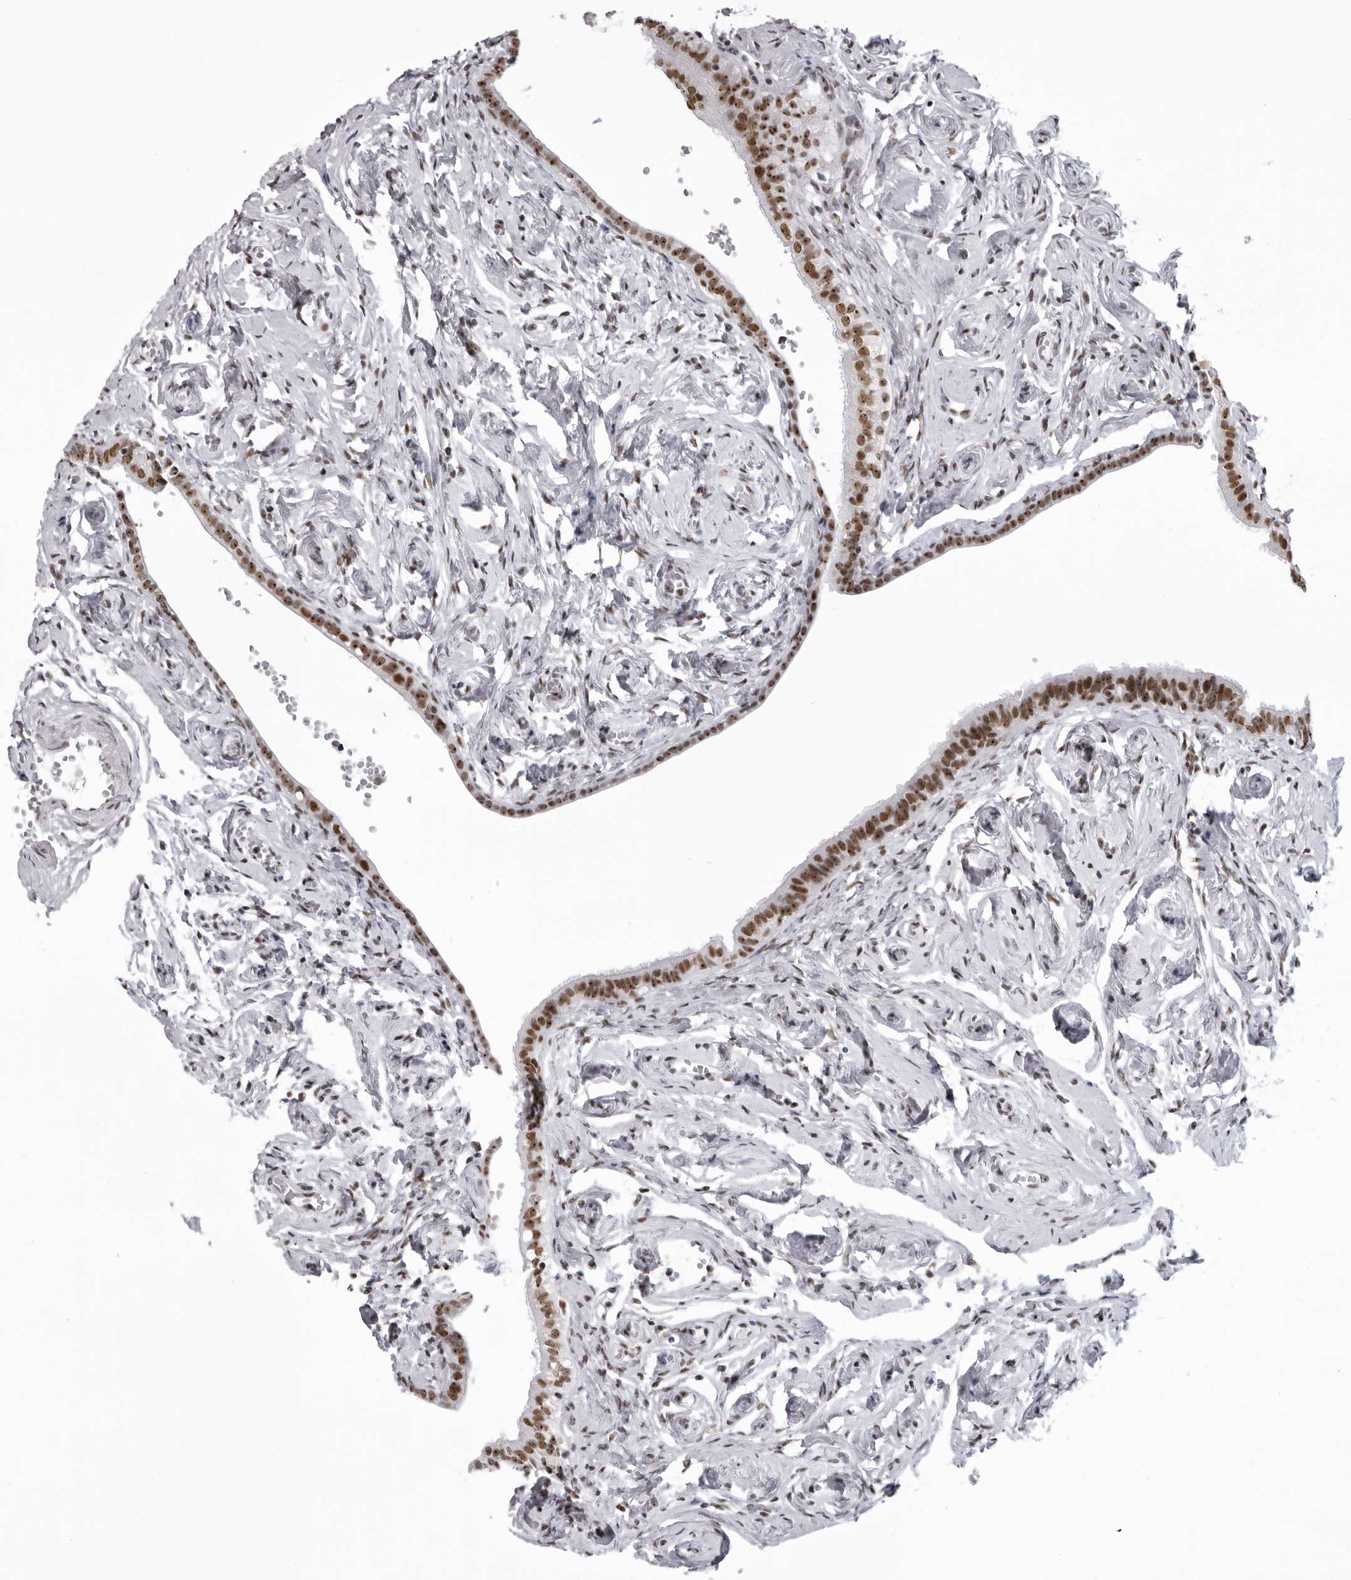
{"staining": {"intensity": "strong", "quantity": ">75%", "location": "nuclear"}, "tissue": "fallopian tube", "cell_type": "Glandular cells", "image_type": "normal", "snomed": [{"axis": "morphology", "description": "Normal tissue, NOS"}, {"axis": "topography", "description": "Fallopian tube"}], "caption": "Immunohistochemistry (DAB) staining of benign fallopian tube exhibits strong nuclear protein staining in approximately >75% of glandular cells.", "gene": "DHX9", "patient": {"sex": "female", "age": 71}}